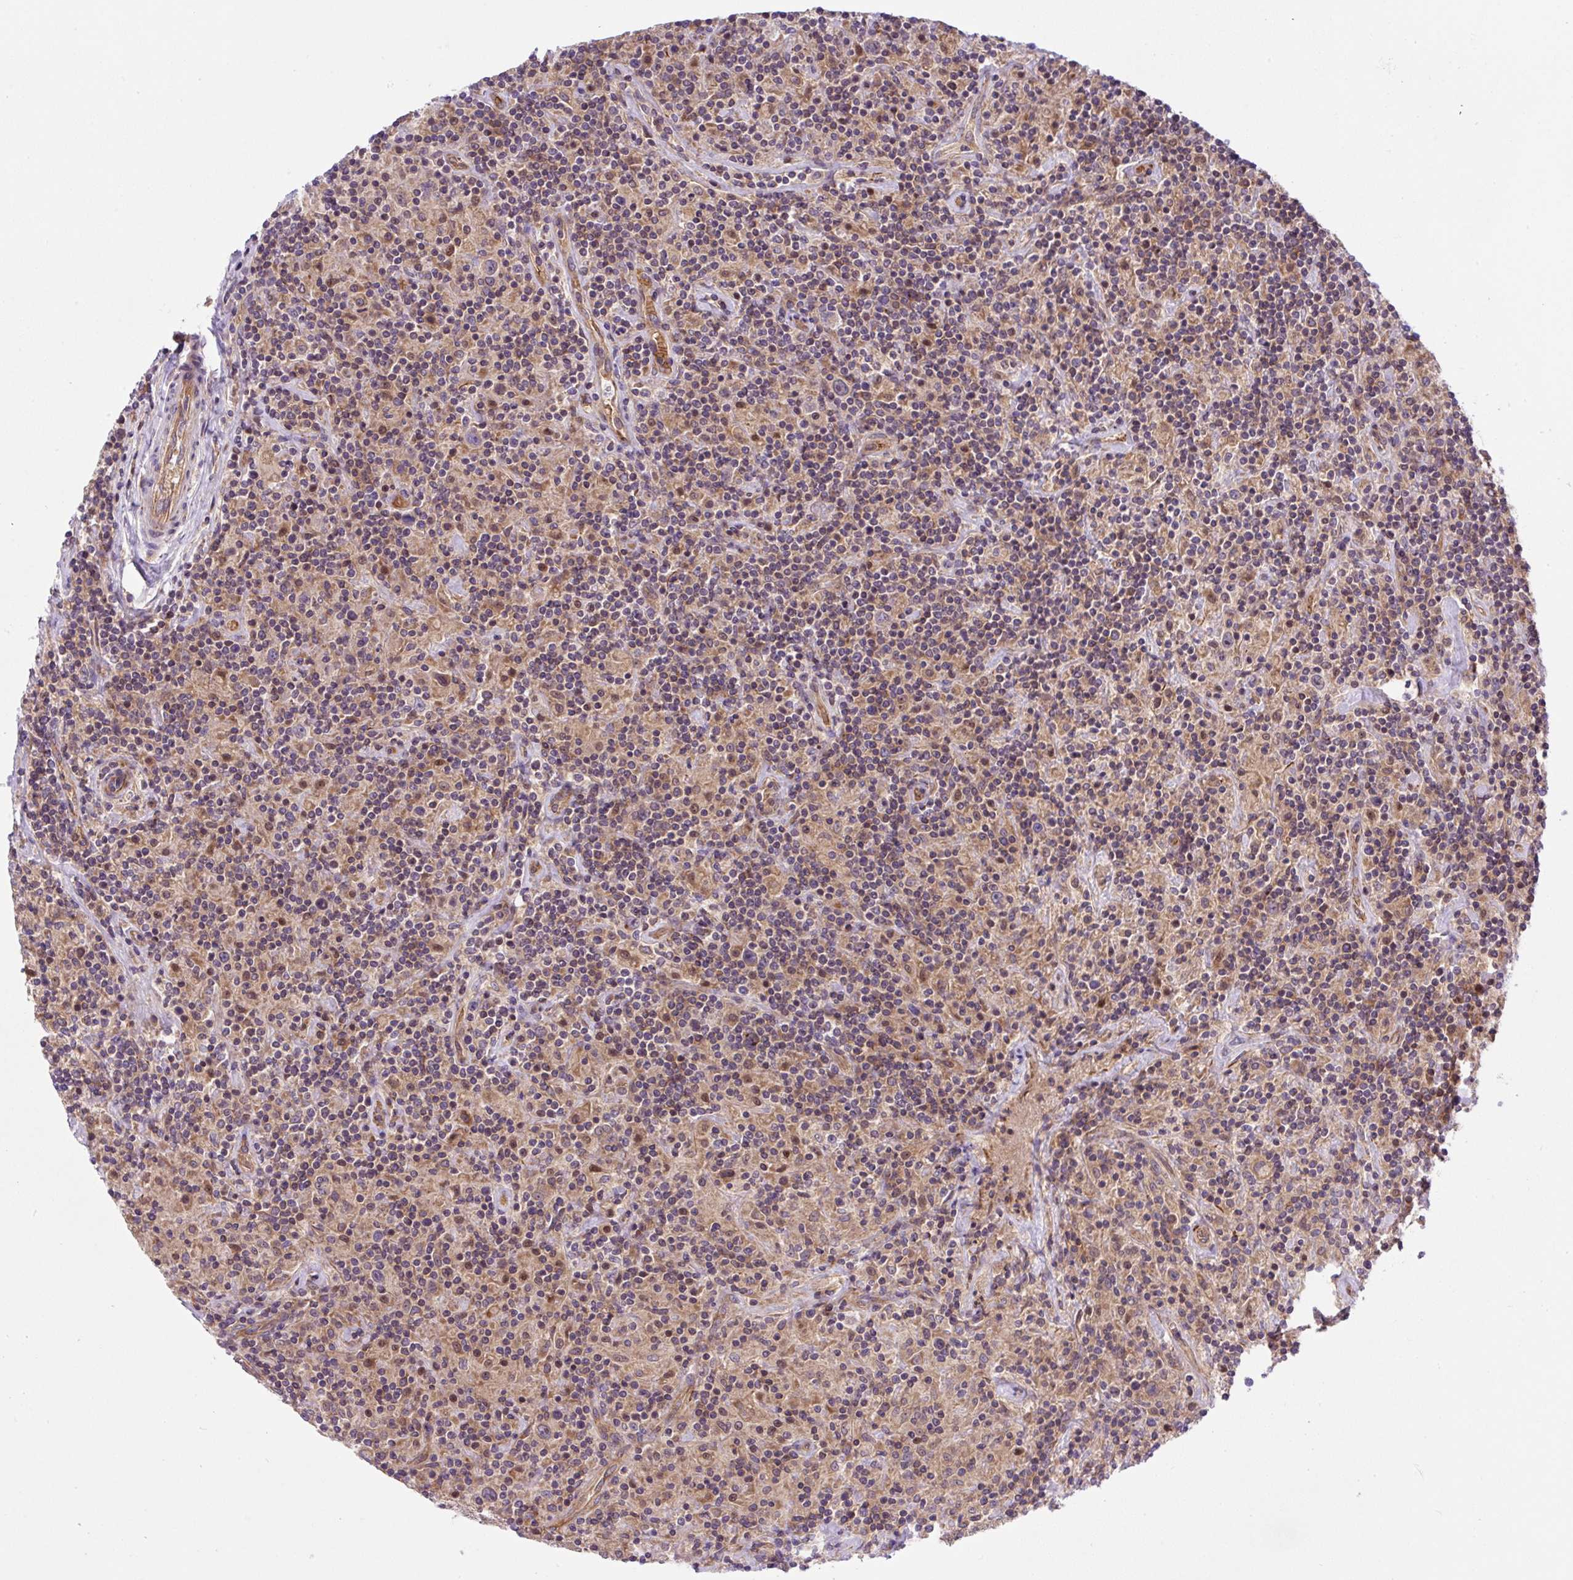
{"staining": {"intensity": "weak", "quantity": "<25%", "location": "cytoplasmic/membranous"}, "tissue": "lymphoma", "cell_type": "Tumor cells", "image_type": "cancer", "snomed": [{"axis": "morphology", "description": "Hodgkin's disease, NOS"}, {"axis": "topography", "description": "Lymph node"}], "caption": "IHC of Hodgkin's disease shows no positivity in tumor cells.", "gene": "APOBEC3D", "patient": {"sex": "male", "age": 70}}